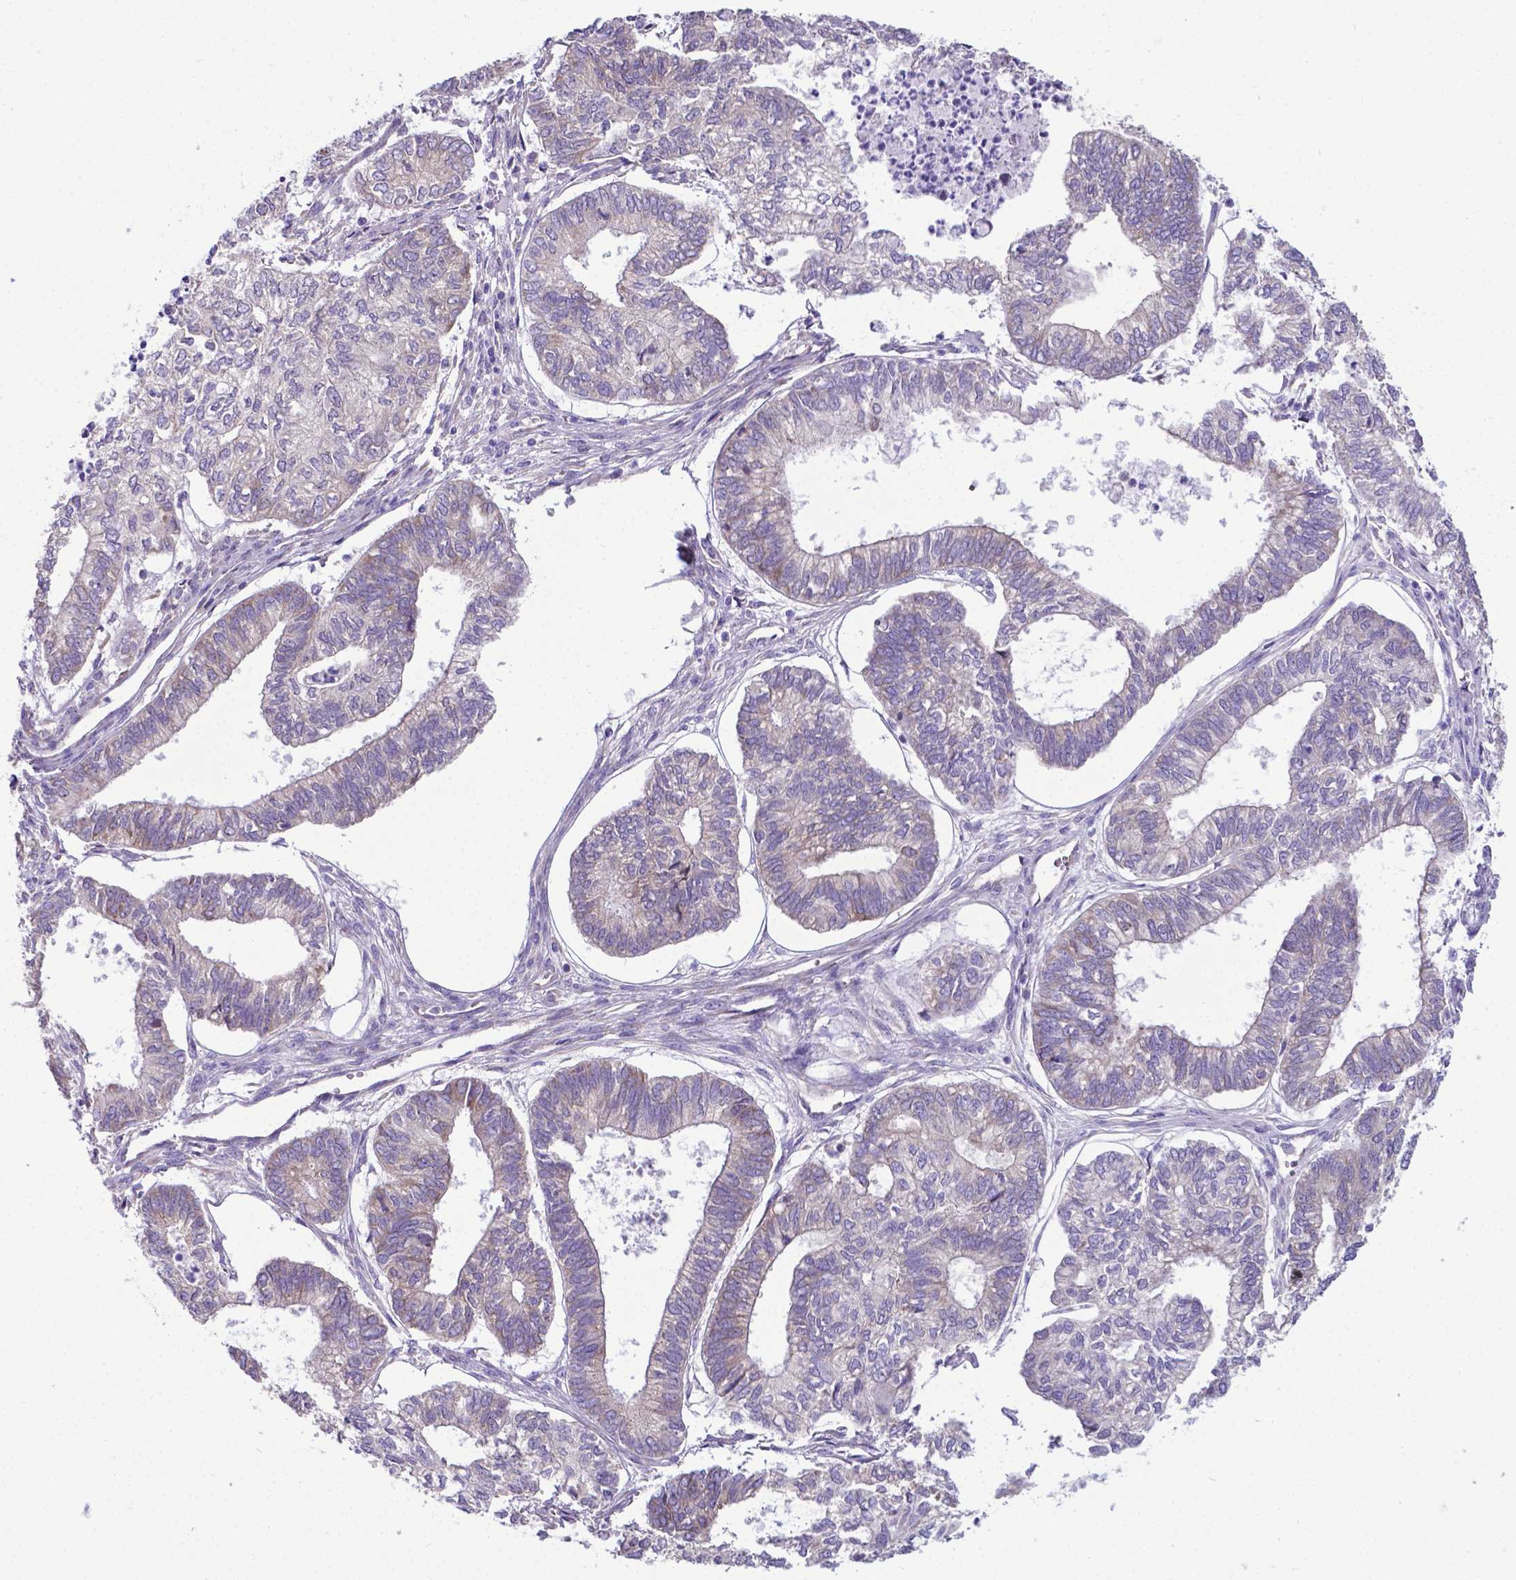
{"staining": {"intensity": "weak", "quantity": "25%-75%", "location": "cytoplasmic/membranous"}, "tissue": "ovarian cancer", "cell_type": "Tumor cells", "image_type": "cancer", "snomed": [{"axis": "morphology", "description": "Carcinoma, endometroid"}, {"axis": "topography", "description": "Ovary"}], "caption": "Ovarian endometroid carcinoma was stained to show a protein in brown. There is low levels of weak cytoplasmic/membranous staining in approximately 25%-75% of tumor cells. Nuclei are stained in blue.", "gene": "RPL6", "patient": {"sex": "female", "age": 64}}